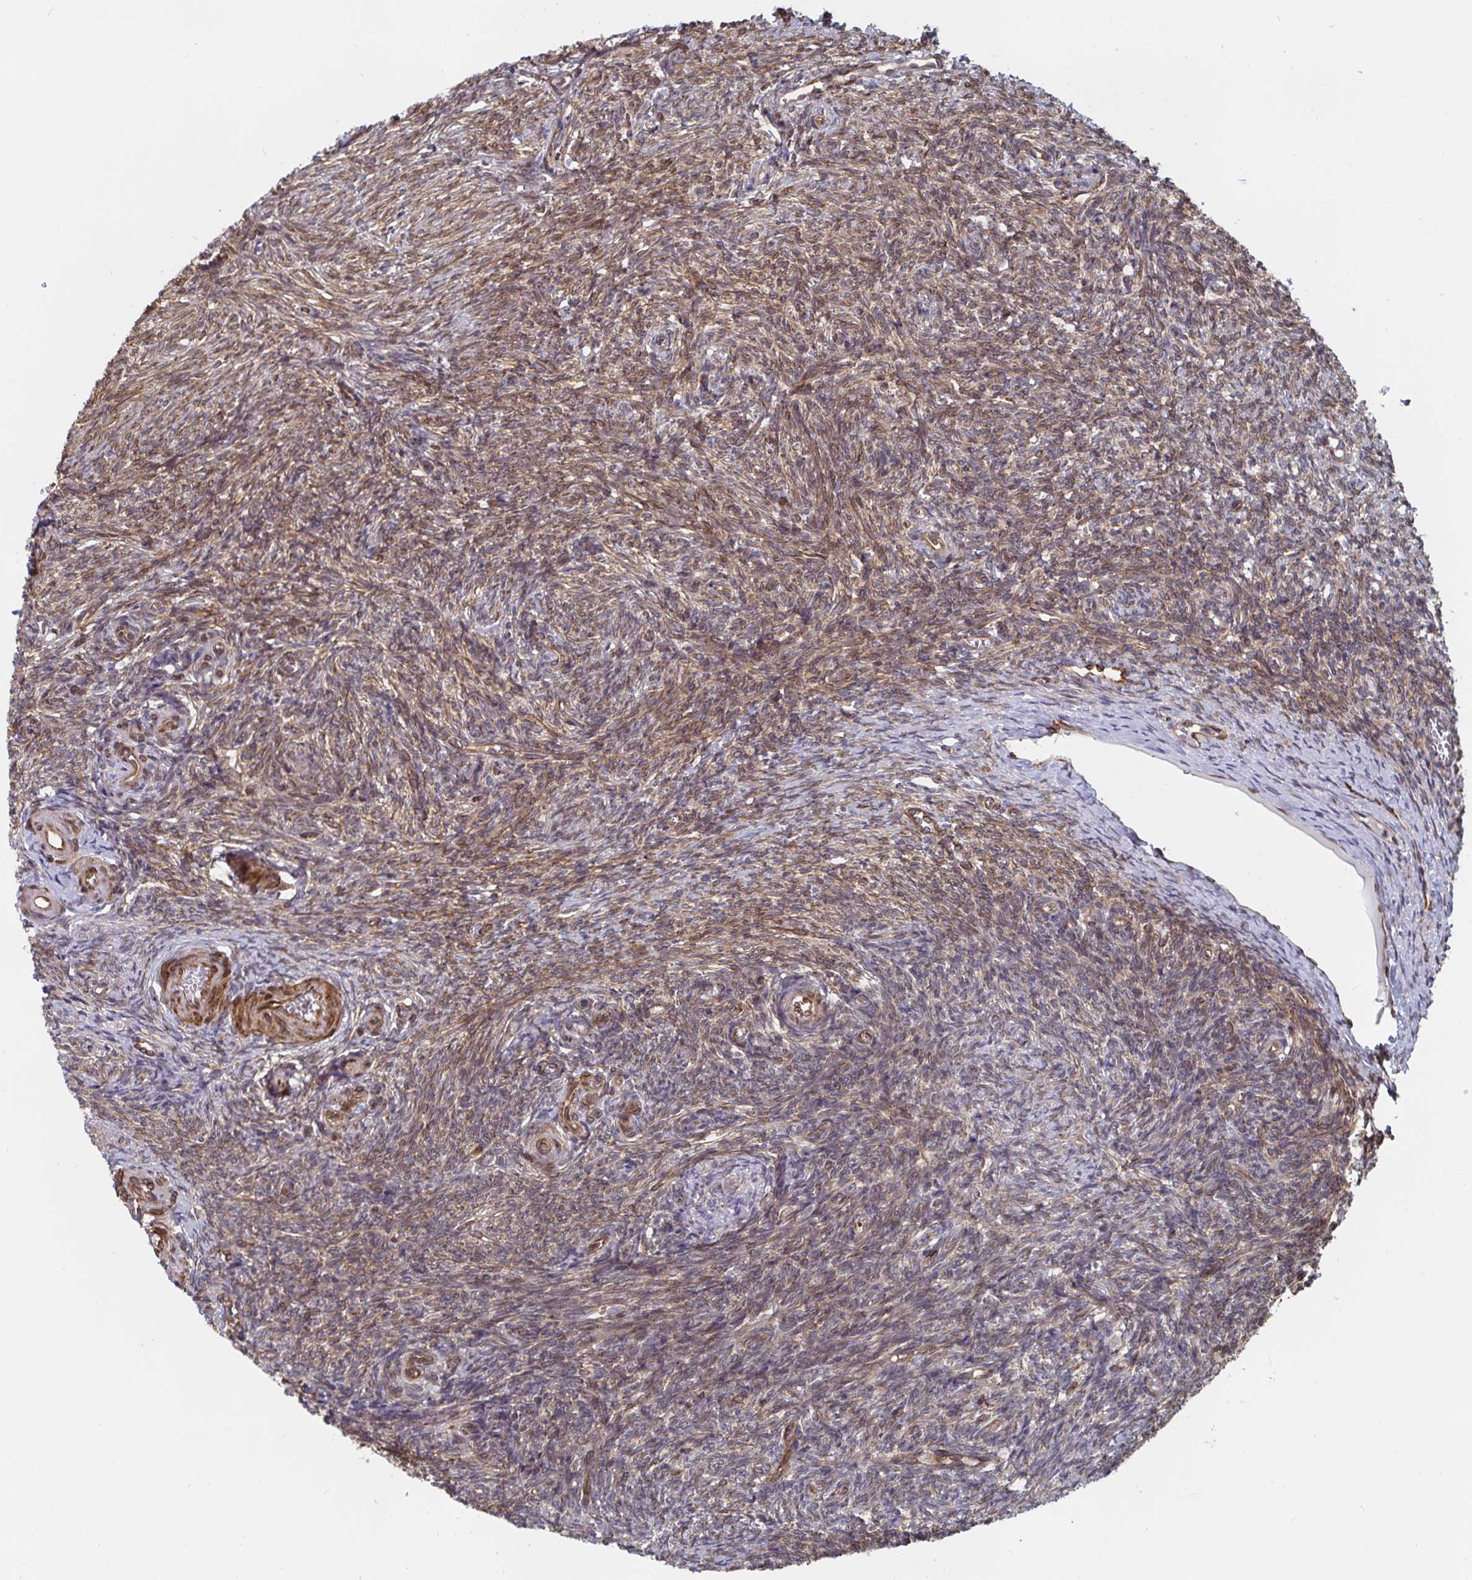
{"staining": {"intensity": "strong", "quantity": ">75%", "location": "cytoplasmic/membranous"}, "tissue": "ovary", "cell_type": "Follicle cells", "image_type": "normal", "snomed": [{"axis": "morphology", "description": "Normal tissue, NOS"}, {"axis": "topography", "description": "Ovary"}], "caption": "Protein positivity by immunohistochemistry (IHC) exhibits strong cytoplasmic/membranous positivity in about >75% of follicle cells in benign ovary.", "gene": "BCAP29", "patient": {"sex": "female", "age": 39}}